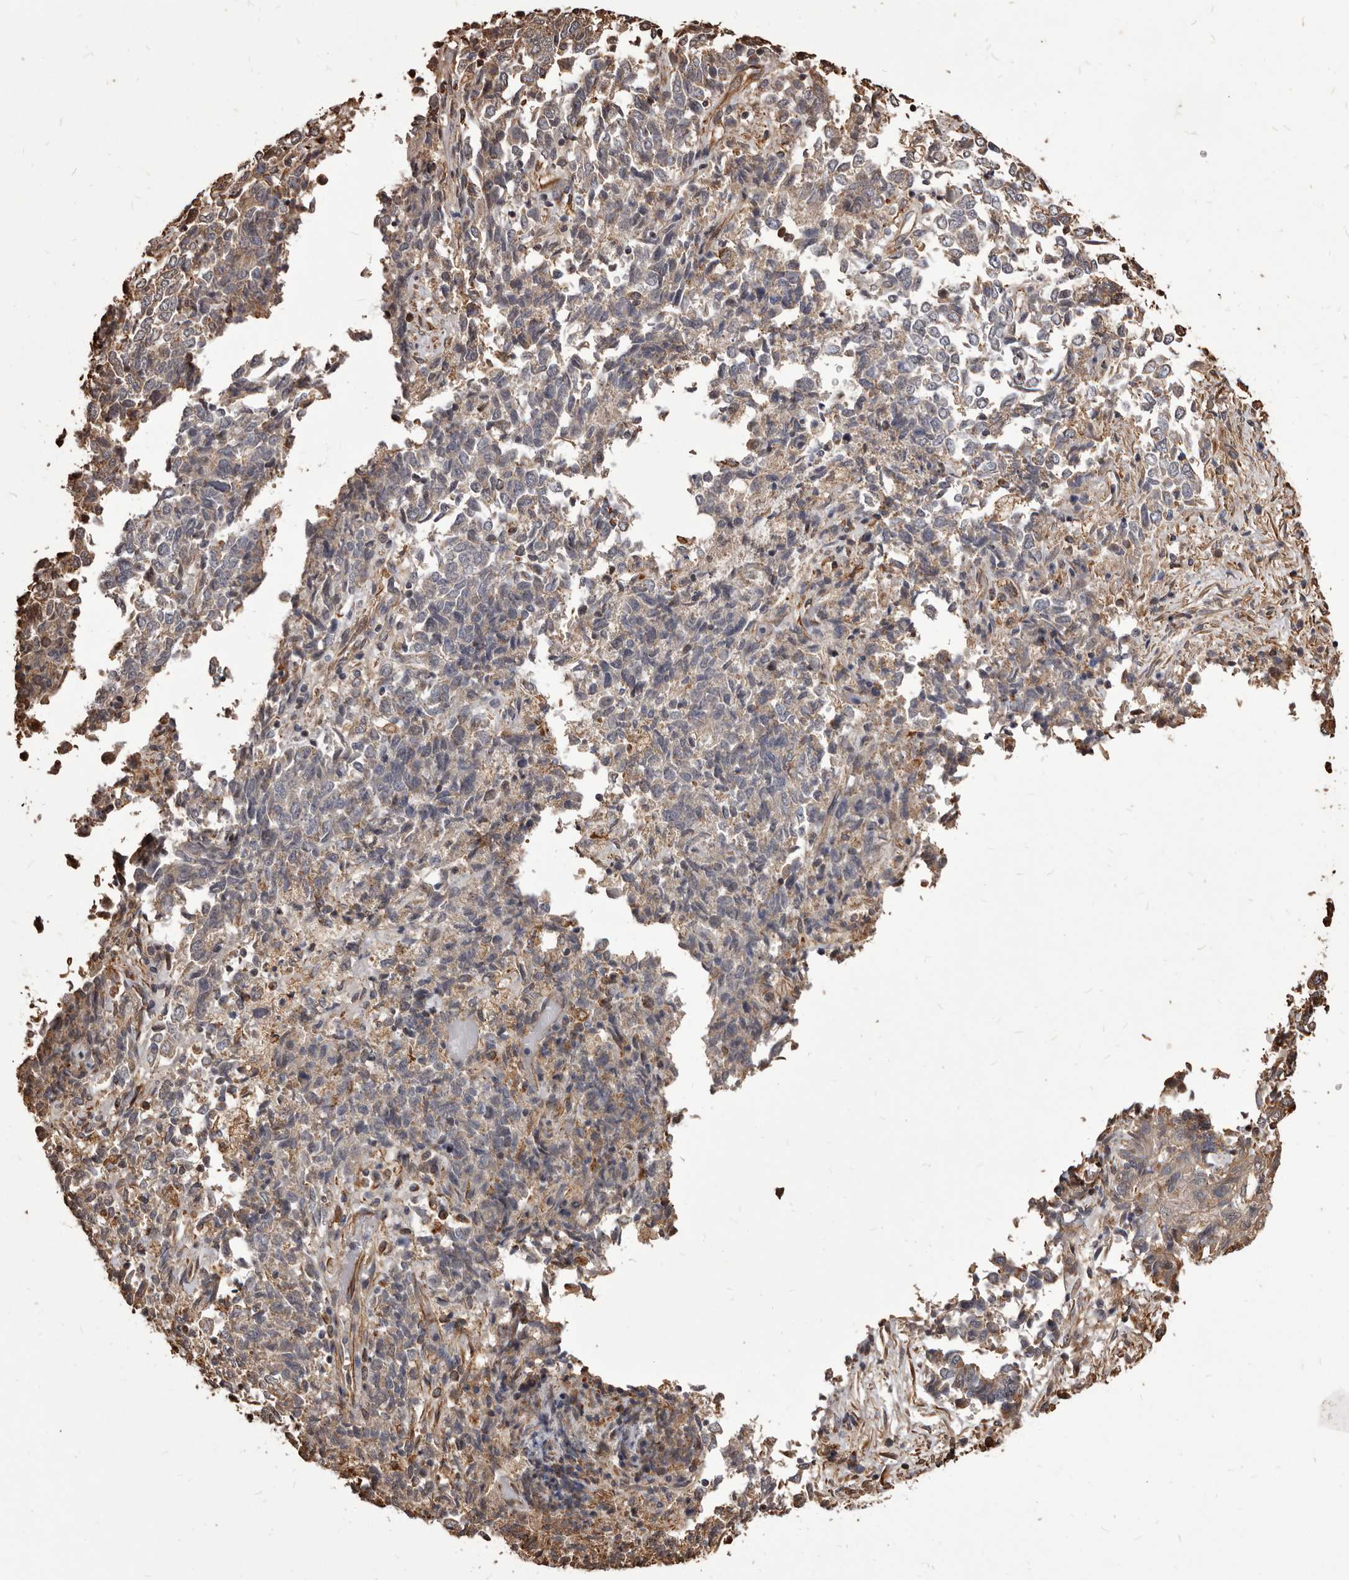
{"staining": {"intensity": "weak", "quantity": "<25%", "location": "cytoplasmic/membranous"}, "tissue": "endometrial cancer", "cell_type": "Tumor cells", "image_type": "cancer", "snomed": [{"axis": "morphology", "description": "Adenocarcinoma, NOS"}, {"axis": "topography", "description": "Endometrium"}], "caption": "The IHC micrograph has no significant staining in tumor cells of endometrial adenocarcinoma tissue.", "gene": "ALPK1", "patient": {"sex": "female", "age": 80}}